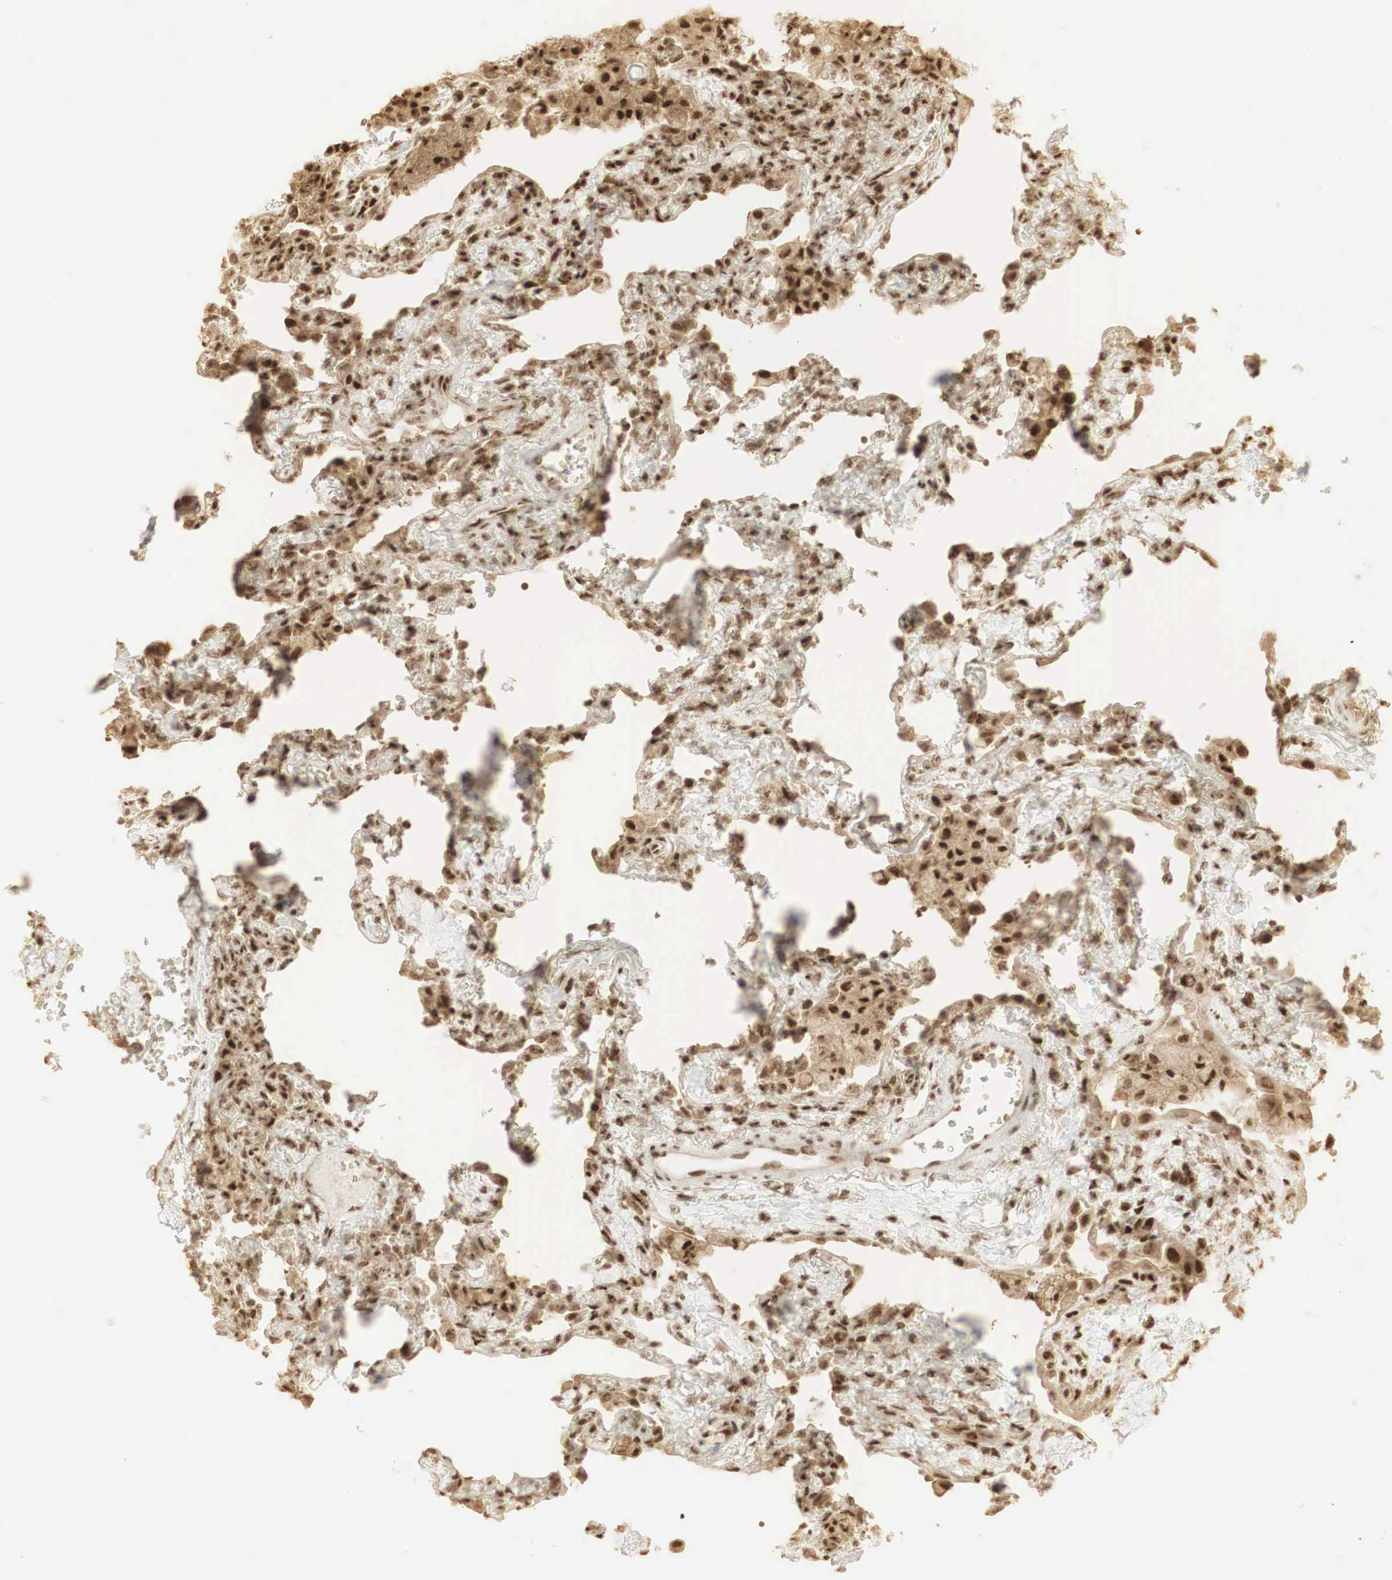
{"staining": {"intensity": "strong", "quantity": ">75%", "location": "cytoplasmic/membranous,nuclear"}, "tissue": "lung", "cell_type": "Alveolar cells", "image_type": "normal", "snomed": [{"axis": "morphology", "description": "Normal tissue, NOS"}, {"axis": "topography", "description": "Lung"}], "caption": "Brown immunohistochemical staining in normal lung shows strong cytoplasmic/membranous,nuclear positivity in about >75% of alveolar cells. (DAB (3,3'-diaminobenzidine) IHC with brightfield microscopy, high magnification).", "gene": "RNF113A", "patient": {"sex": "male", "age": 73}}